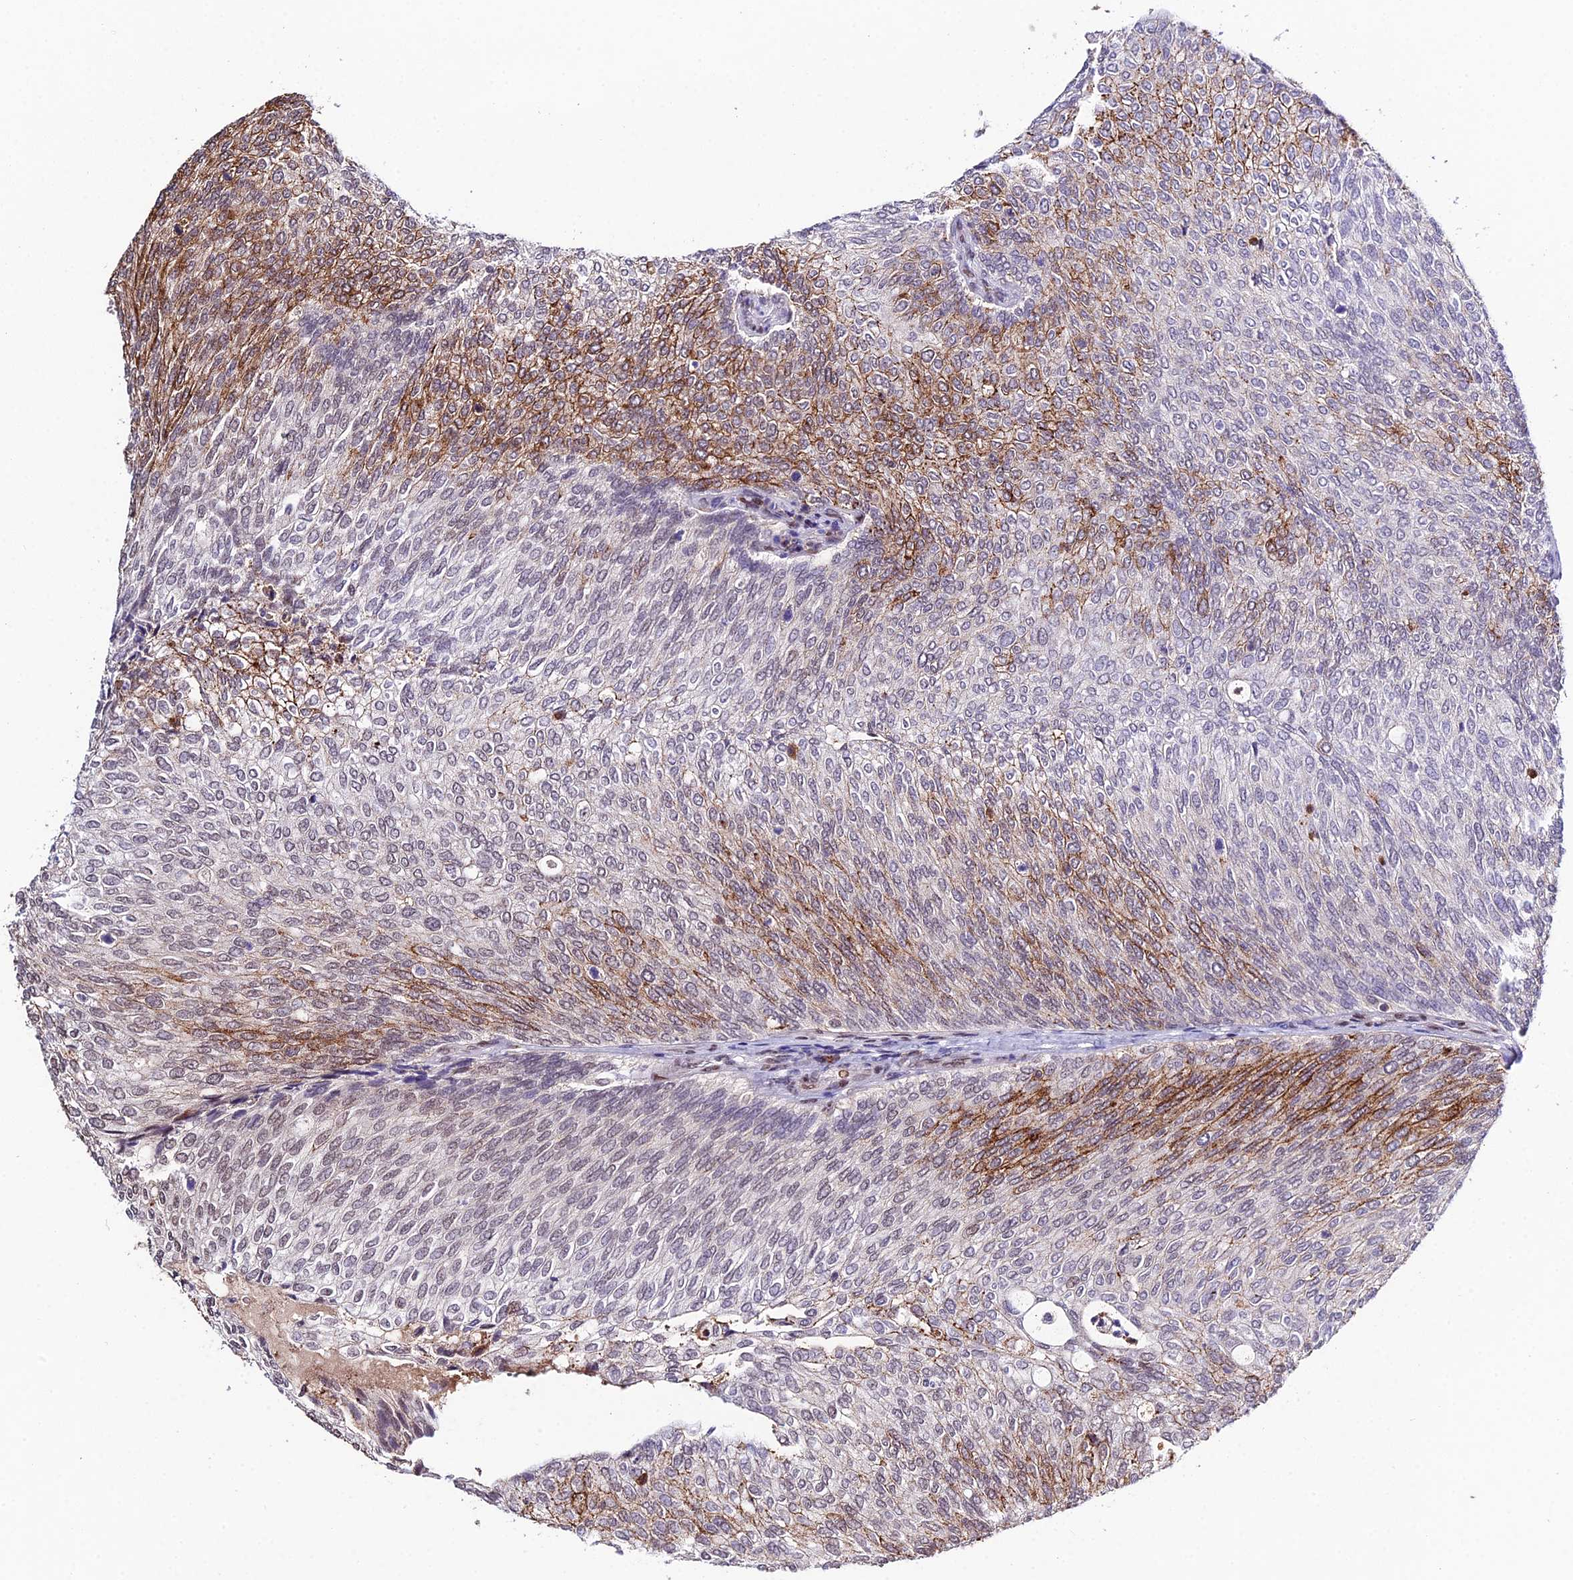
{"staining": {"intensity": "moderate", "quantity": "25%-75%", "location": "cytoplasmic/membranous,nuclear"}, "tissue": "urothelial cancer", "cell_type": "Tumor cells", "image_type": "cancer", "snomed": [{"axis": "morphology", "description": "Urothelial carcinoma, Low grade"}, {"axis": "topography", "description": "Urinary bladder"}], "caption": "Immunohistochemistry (IHC) (DAB (3,3'-diaminobenzidine)) staining of human low-grade urothelial carcinoma demonstrates moderate cytoplasmic/membranous and nuclear protein staining in about 25%-75% of tumor cells.", "gene": "SYT15", "patient": {"sex": "female", "age": 79}}